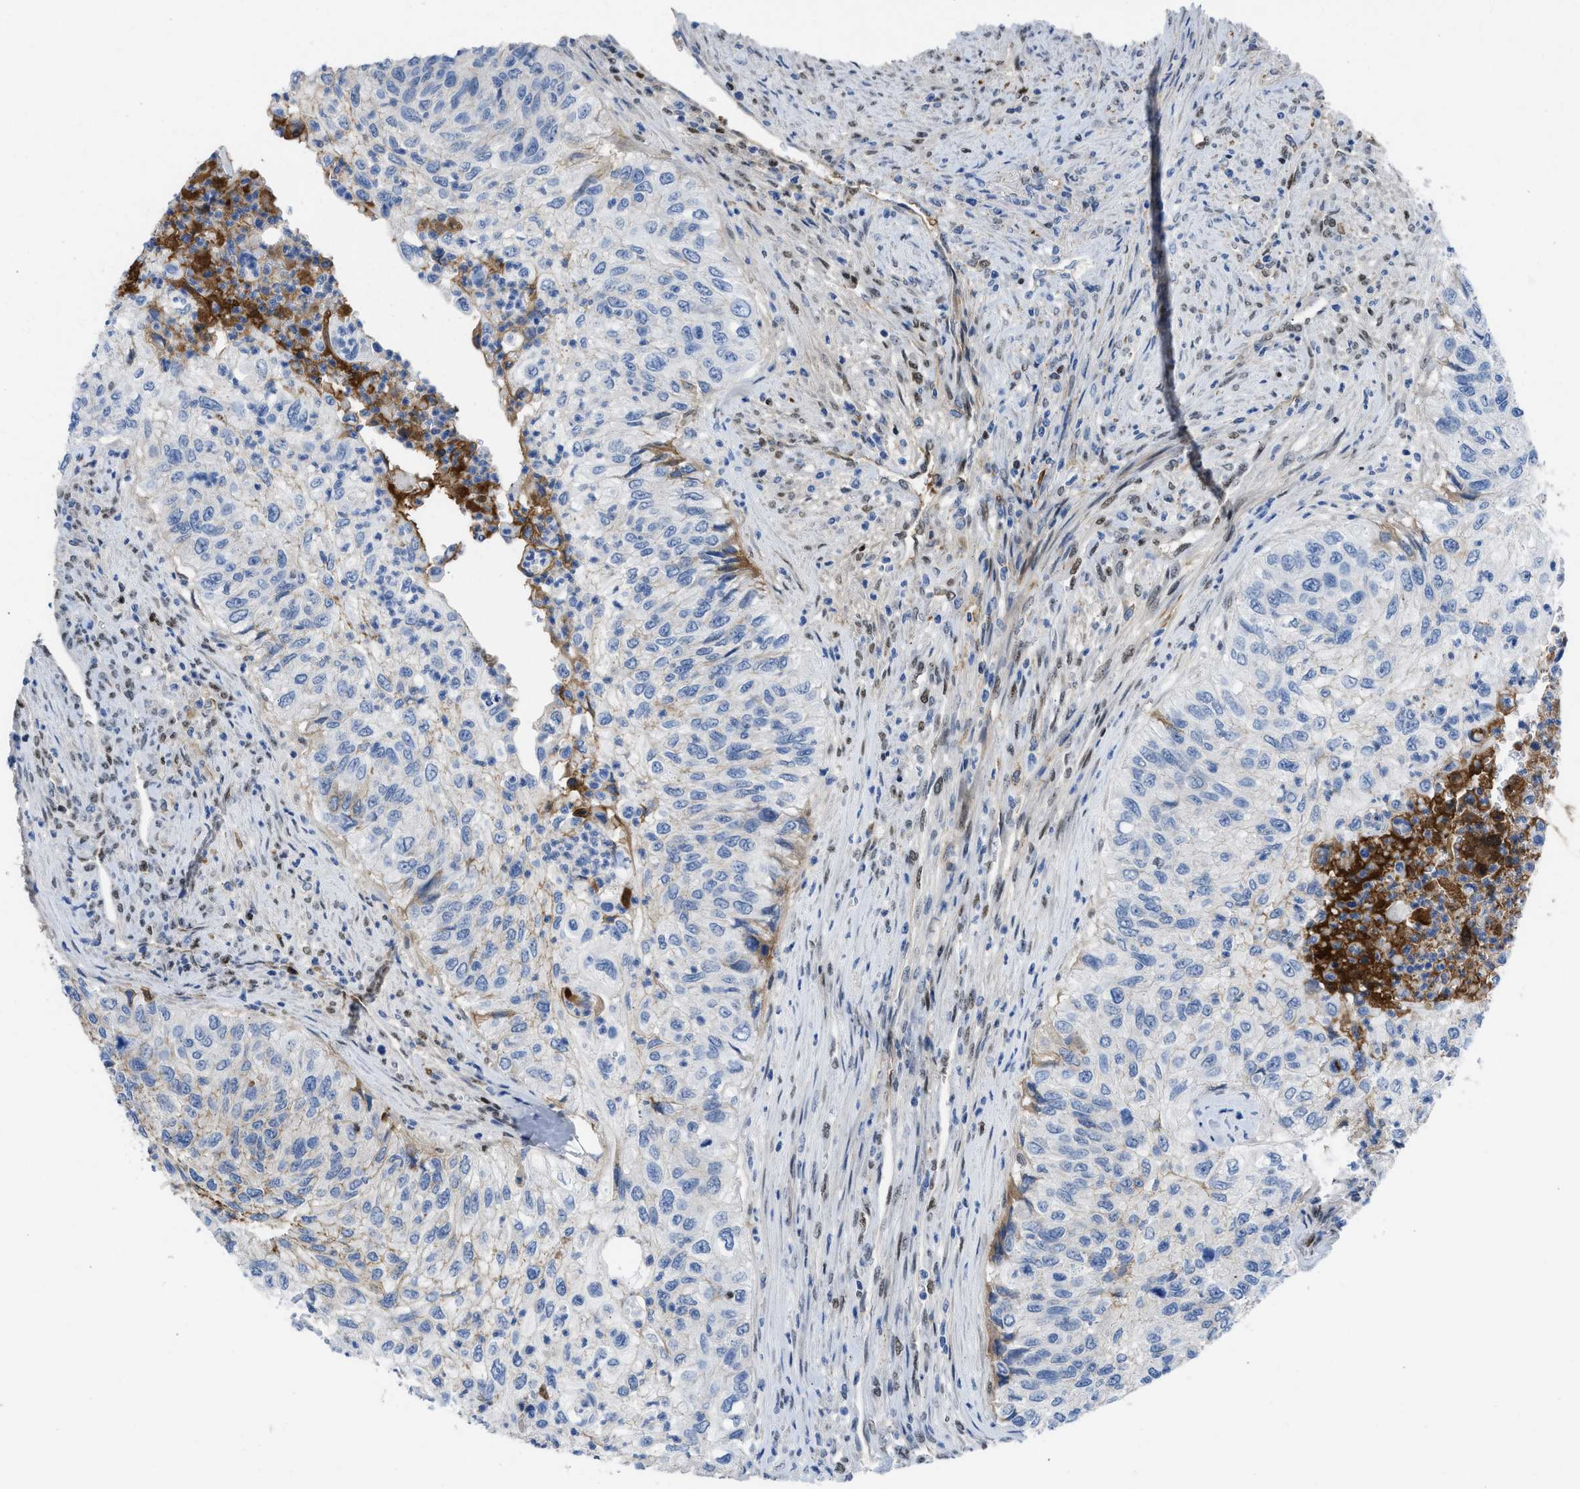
{"staining": {"intensity": "weak", "quantity": "25%-75%", "location": "cytoplasmic/membranous"}, "tissue": "urothelial cancer", "cell_type": "Tumor cells", "image_type": "cancer", "snomed": [{"axis": "morphology", "description": "Urothelial carcinoma, High grade"}, {"axis": "topography", "description": "Urinary bladder"}], "caption": "IHC histopathology image of neoplastic tissue: human high-grade urothelial carcinoma stained using IHC shows low levels of weak protein expression localized specifically in the cytoplasmic/membranous of tumor cells, appearing as a cytoplasmic/membranous brown color.", "gene": "LEF1", "patient": {"sex": "female", "age": 60}}